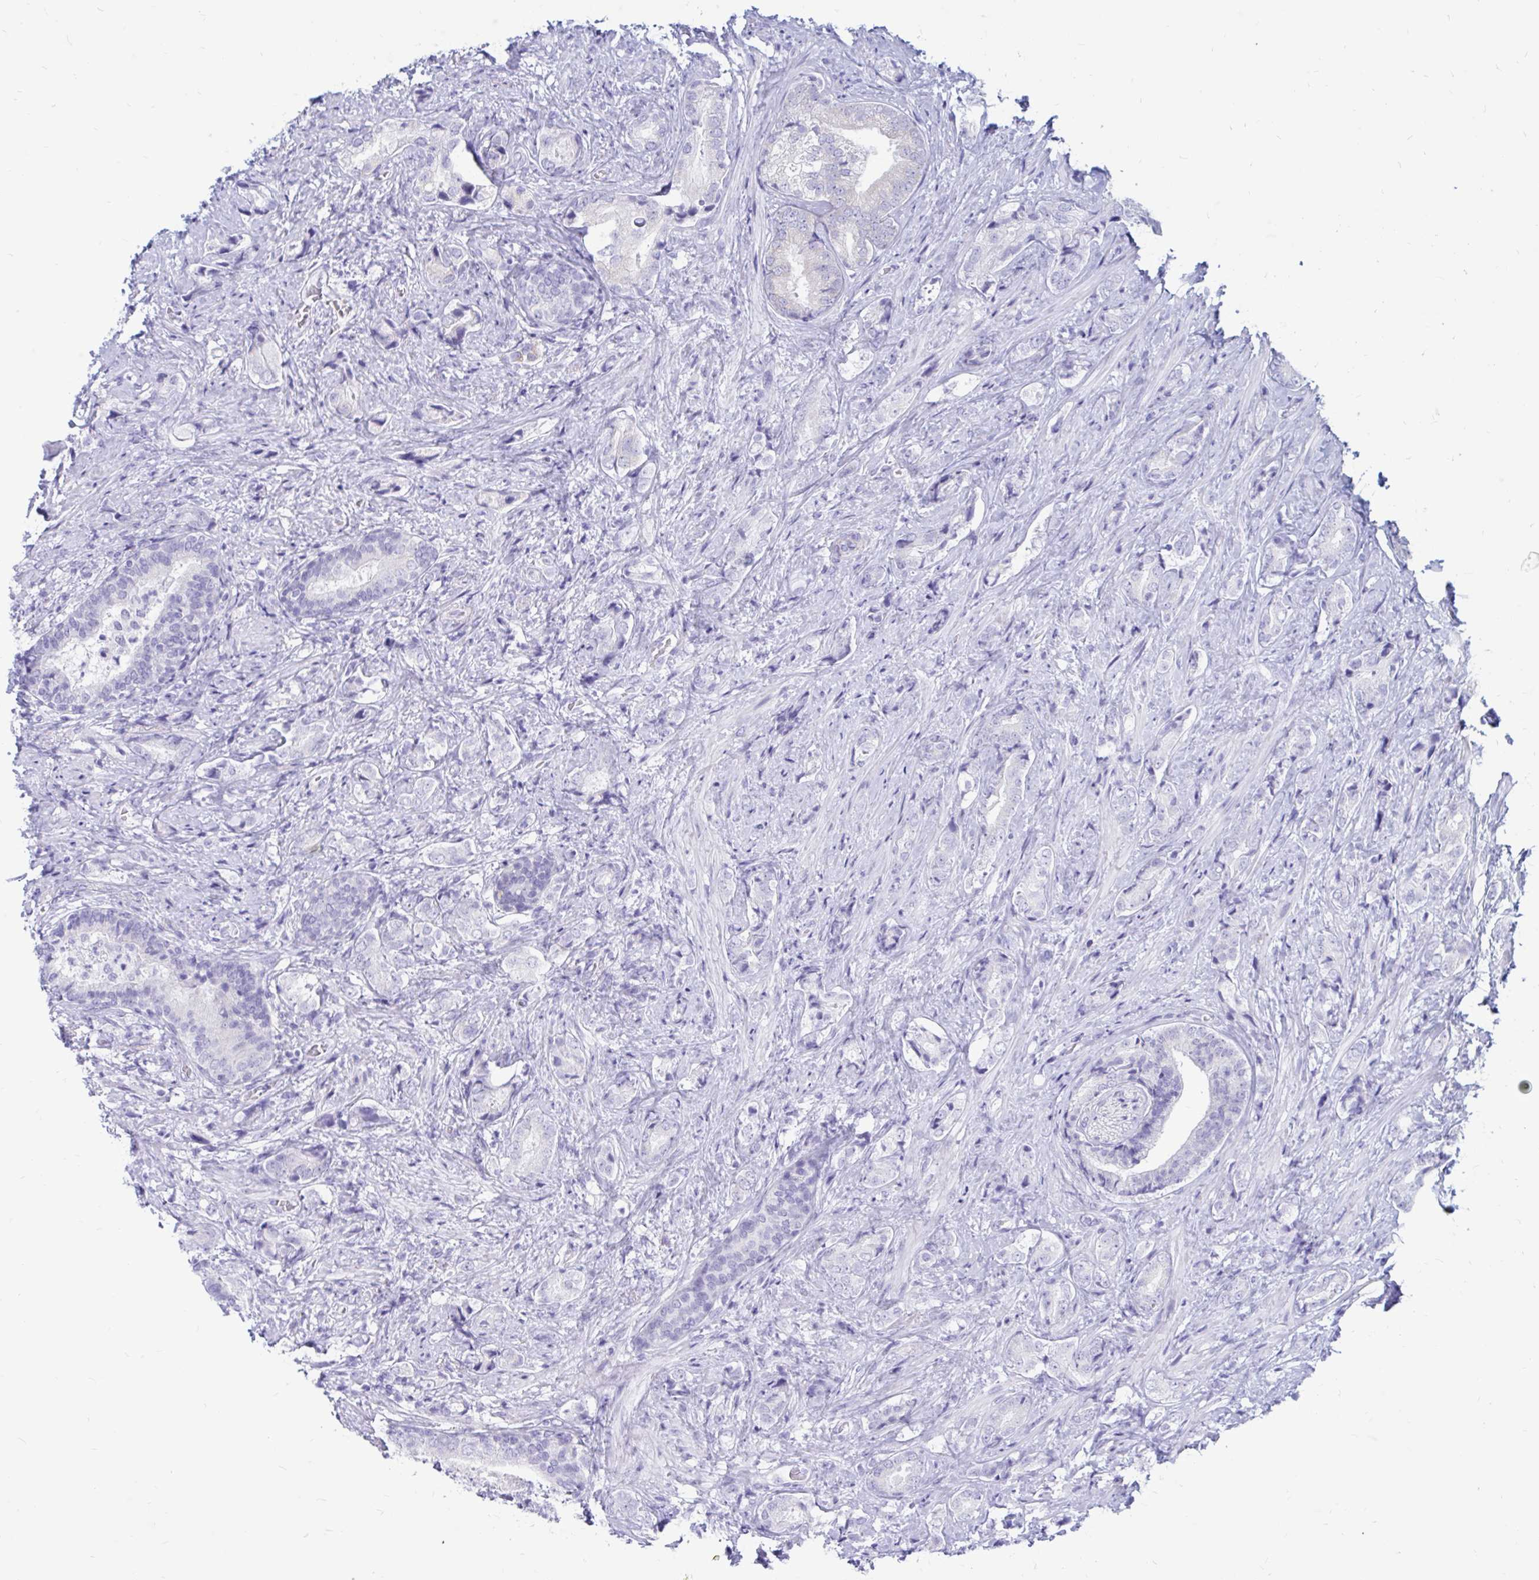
{"staining": {"intensity": "negative", "quantity": "none", "location": "none"}, "tissue": "prostate cancer", "cell_type": "Tumor cells", "image_type": "cancer", "snomed": [{"axis": "morphology", "description": "Adenocarcinoma, High grade"}, {"axis": "topography", "description": "Prostate"}], "caption": "The histopathology image displays no staining of tumor cells in prostate cancer (high-grade adenocarcinoma).", "gene": "IGSF5", "patient": {"sex": "male", "age": 62}}